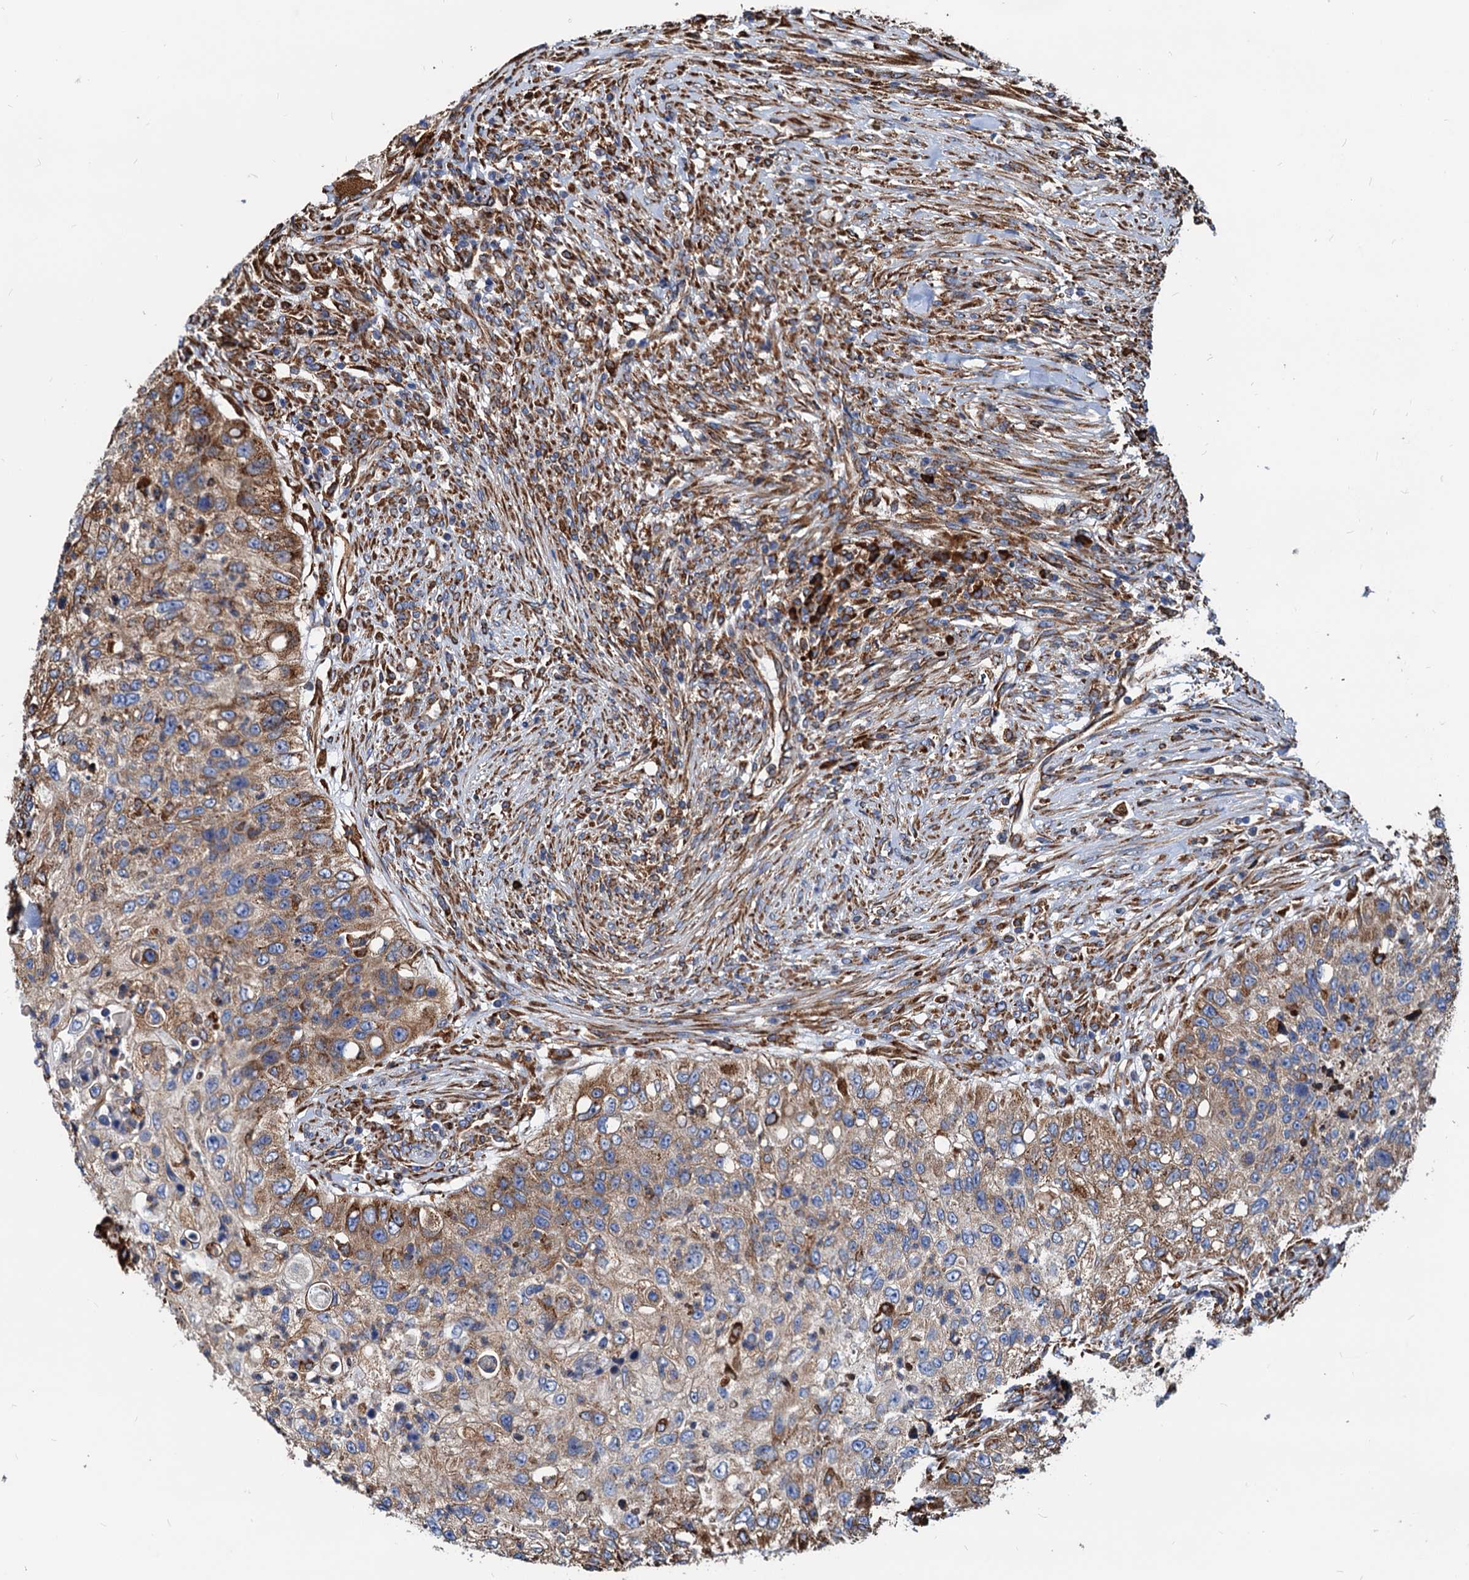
{"staining": {"intensity": "moderate", "quantity": "25%-75%", "location": "cytoplasmic/membranous"}, "tissue": "urothelial cancer", "cell_type": "Tumor cells", "image_type": "cancer", "snomed": [{"axis": "morphology", "description": "Urothelial carcinoma, High grade"}, {"axis": "topography", "description": "Urinary bladder"}], "caption": "Immunohistochemistry (IHC) (DAB (3,3'-diaminobenzidine)) staining of high-grade urothelial carcinoma displays moderate cytoplasmic/membranous protein staining in about 25%-75% of tumor cells. The protein of interest is stained brown, and the nuclei are stained in blue (DAB (3,3'-diaminobenzidine) IHC with brightfield microscopy, high magnification).", "gene": "HSPA5", "patient": {"sex": "female", "age": 60}}